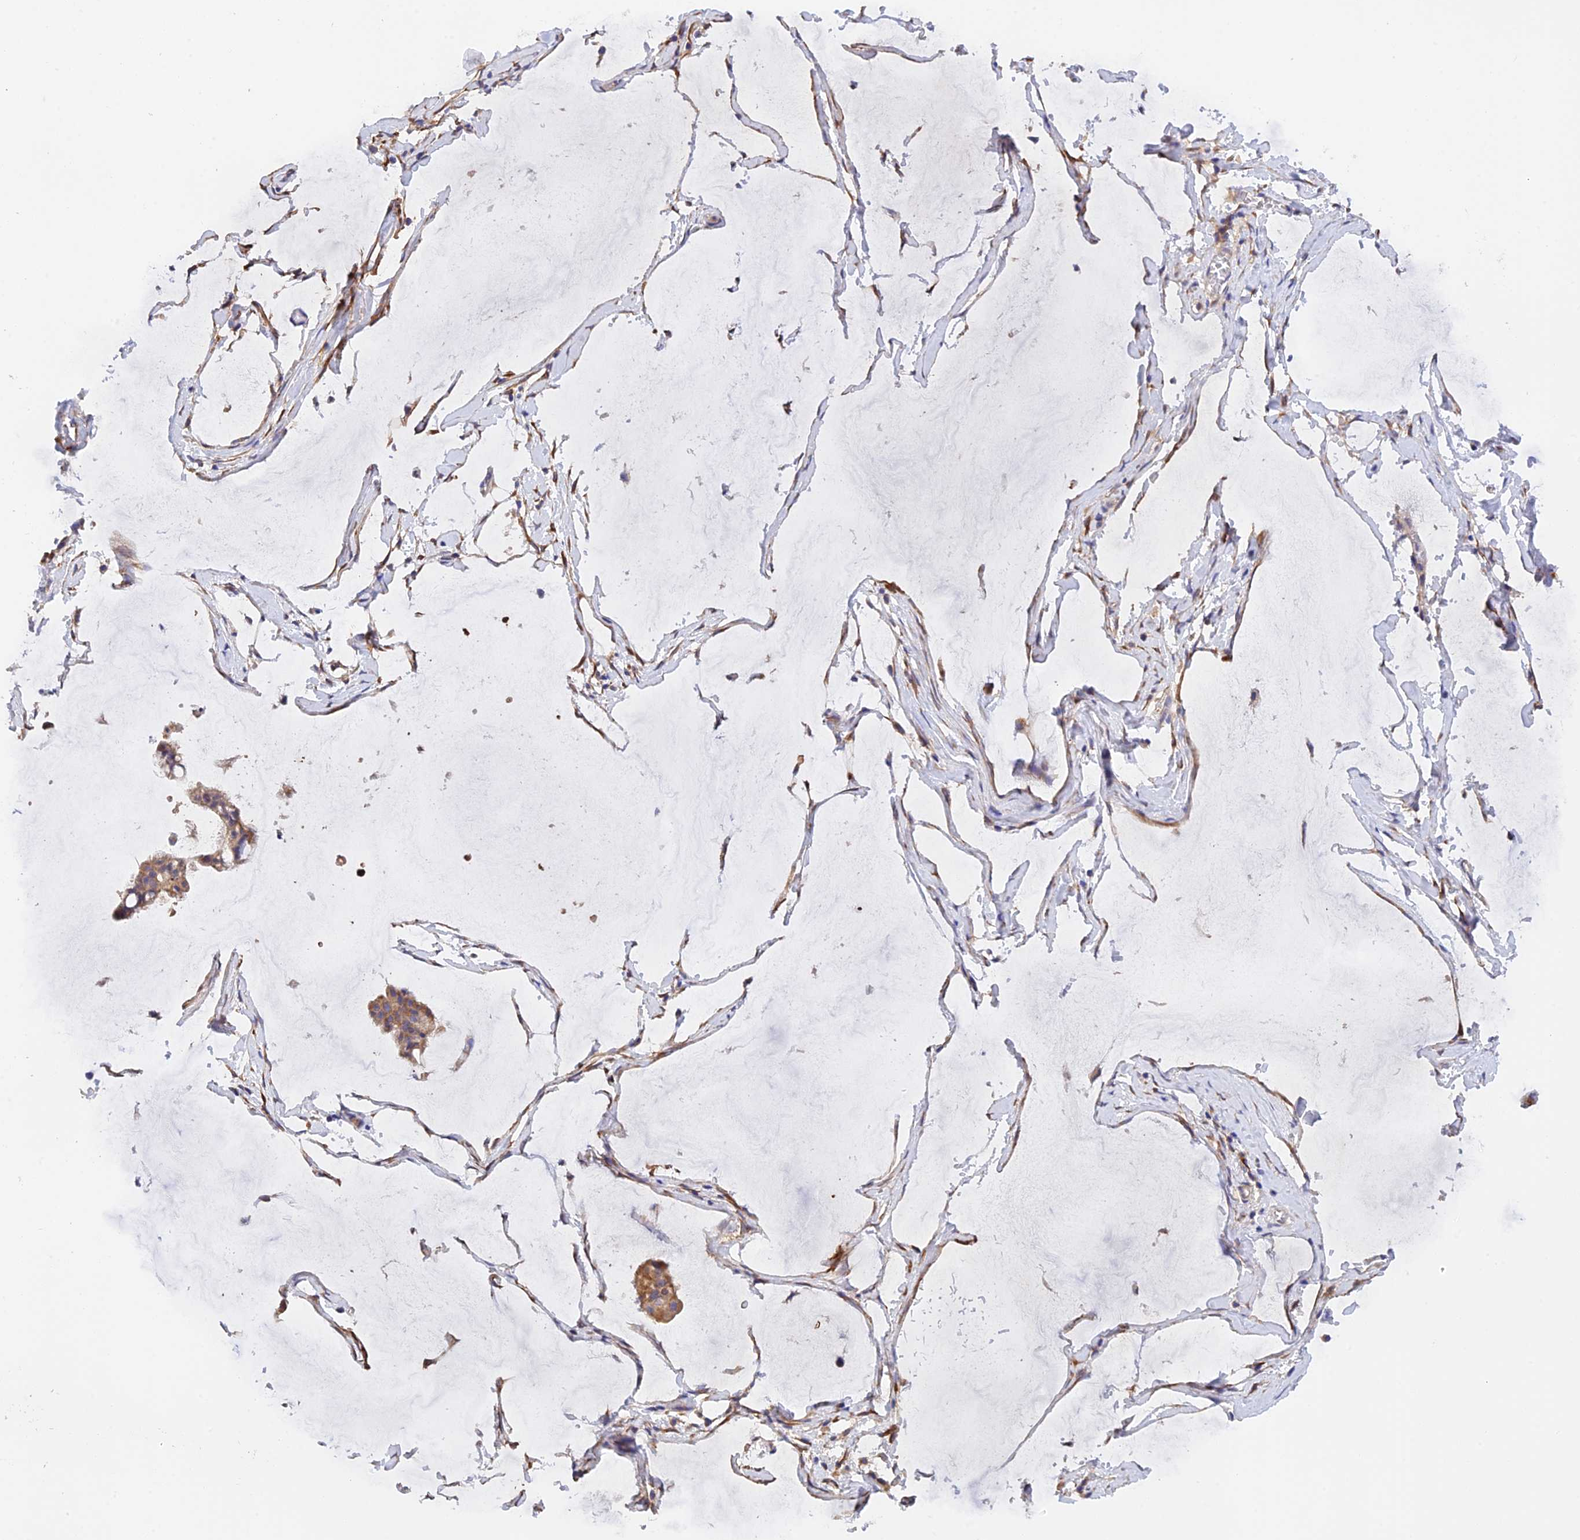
{"staining": {"intensity": "moderate", "quantity": ">75%", "location": "cytoplasmic/membranous"}, "tissue": "ovarian cancer", "cell_type": "Tumor cells", "image_type": "cancer", "snomed": [{"axis": "morphology", "description": "Cystadenocarcinoma, mucinous, NOS"}, {"axis": "topography", "description": "Ovary"}], "caption": "High-magnification brightfield microscopy of ovarian cancer (mucinous cystadenocarcinoma) stained with DAB (3,3'-diaminobenzidine) (brown) and counterstained with hematoxylin (blue). tumor cells exhibit moderate cytoplasmic/membranous staining is seen in about>75% of cells. (DAB IHC with brightfield microscopy, high magnification).", "gene": "RANBP6", "patient": {"sex": "female", "age": 73}}